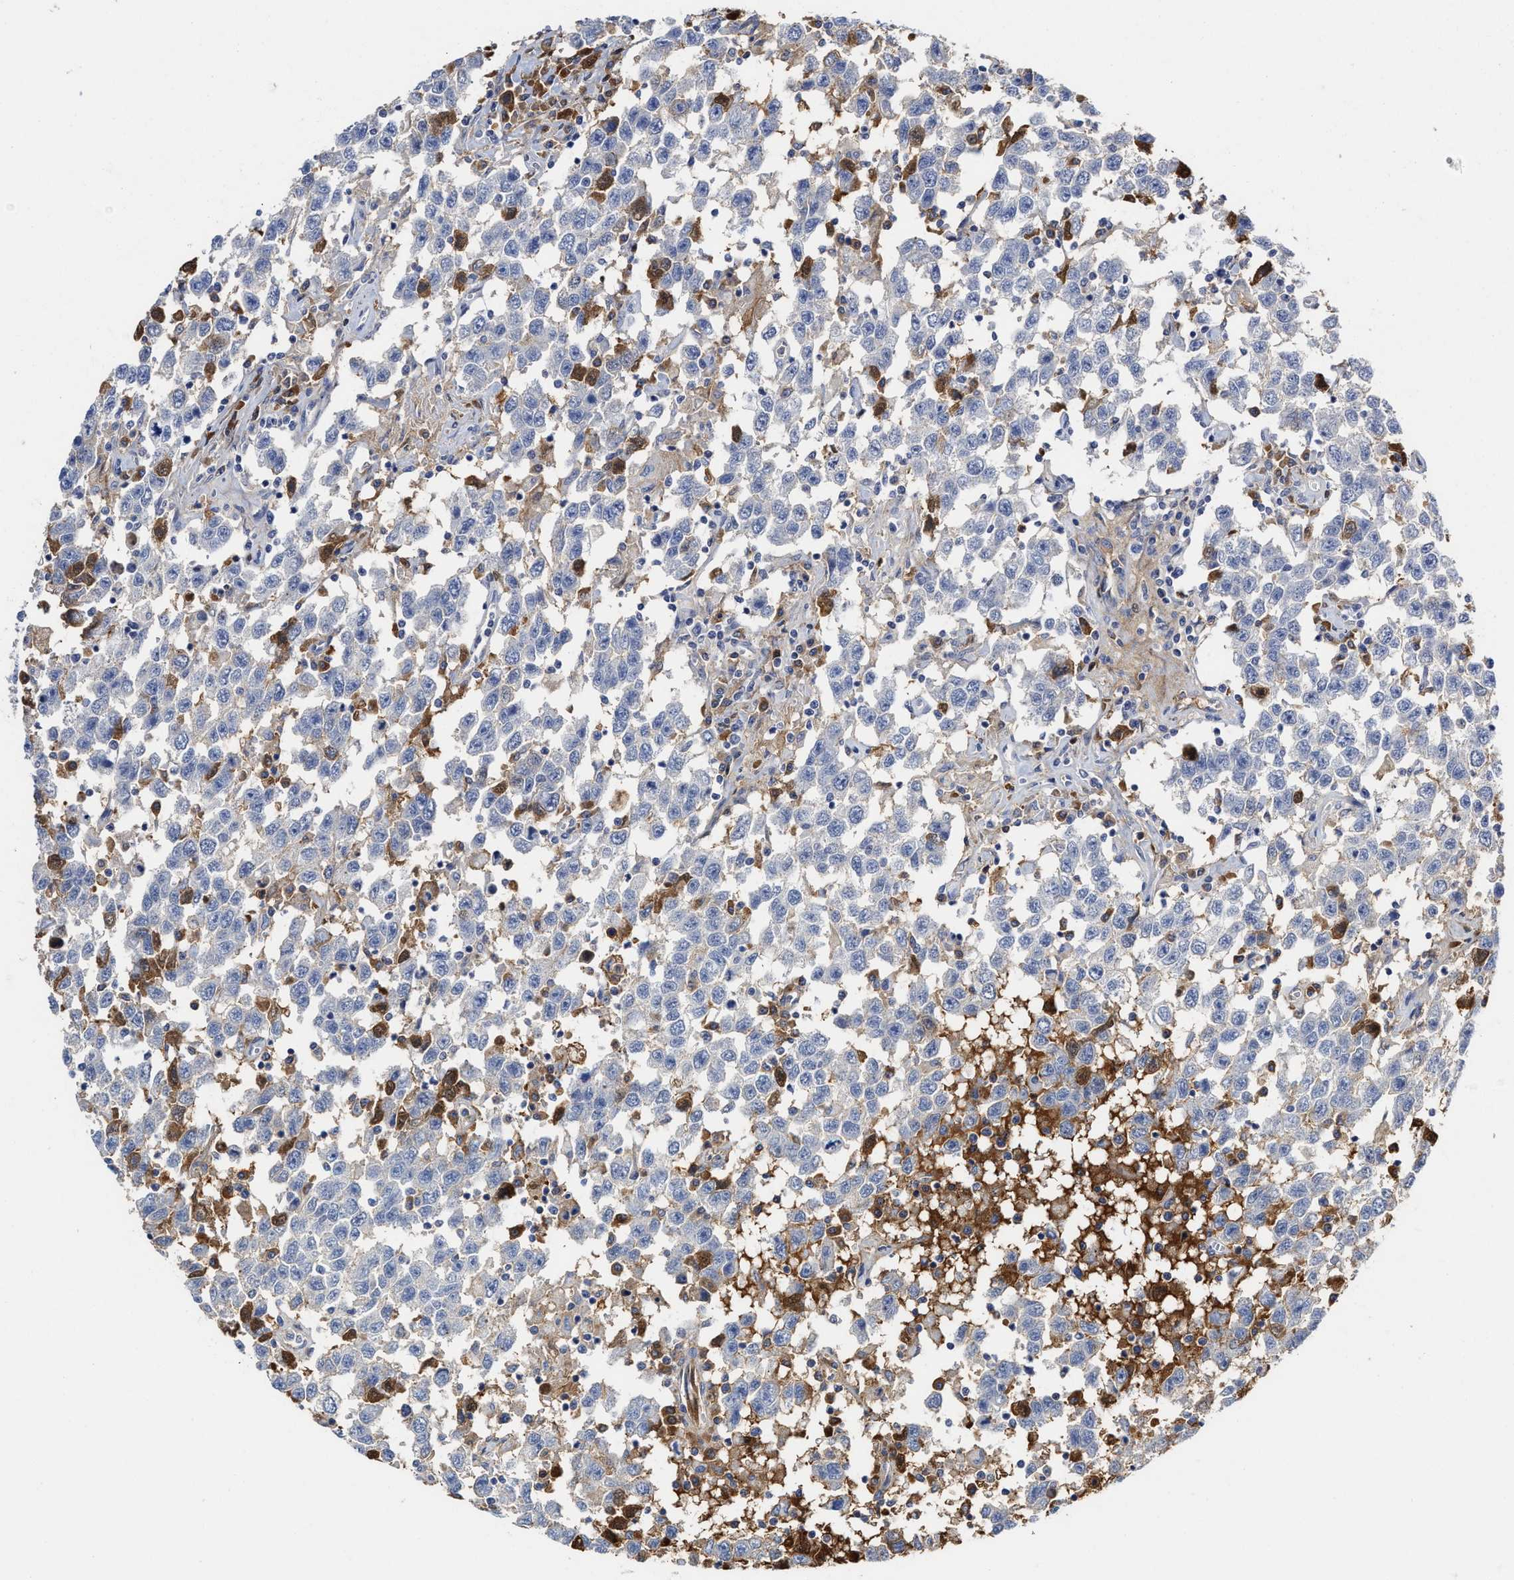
{"staining": {"intensity": "negative", "quantity": "none", "location": "none"}, "tissue": "testis cancer", "cell_type": "Tumor cells", "image_type": "cancer", "snomed": [{"axis": "morphology", "description": "Seminoma, NOS"}, {"axis": "topography", "description": "Testis"}], "caption": "Tumor cells are negative for protein expression in human testis seminoma.", "gene": "C2", "patient": {"sex": "male", "age": 41}}